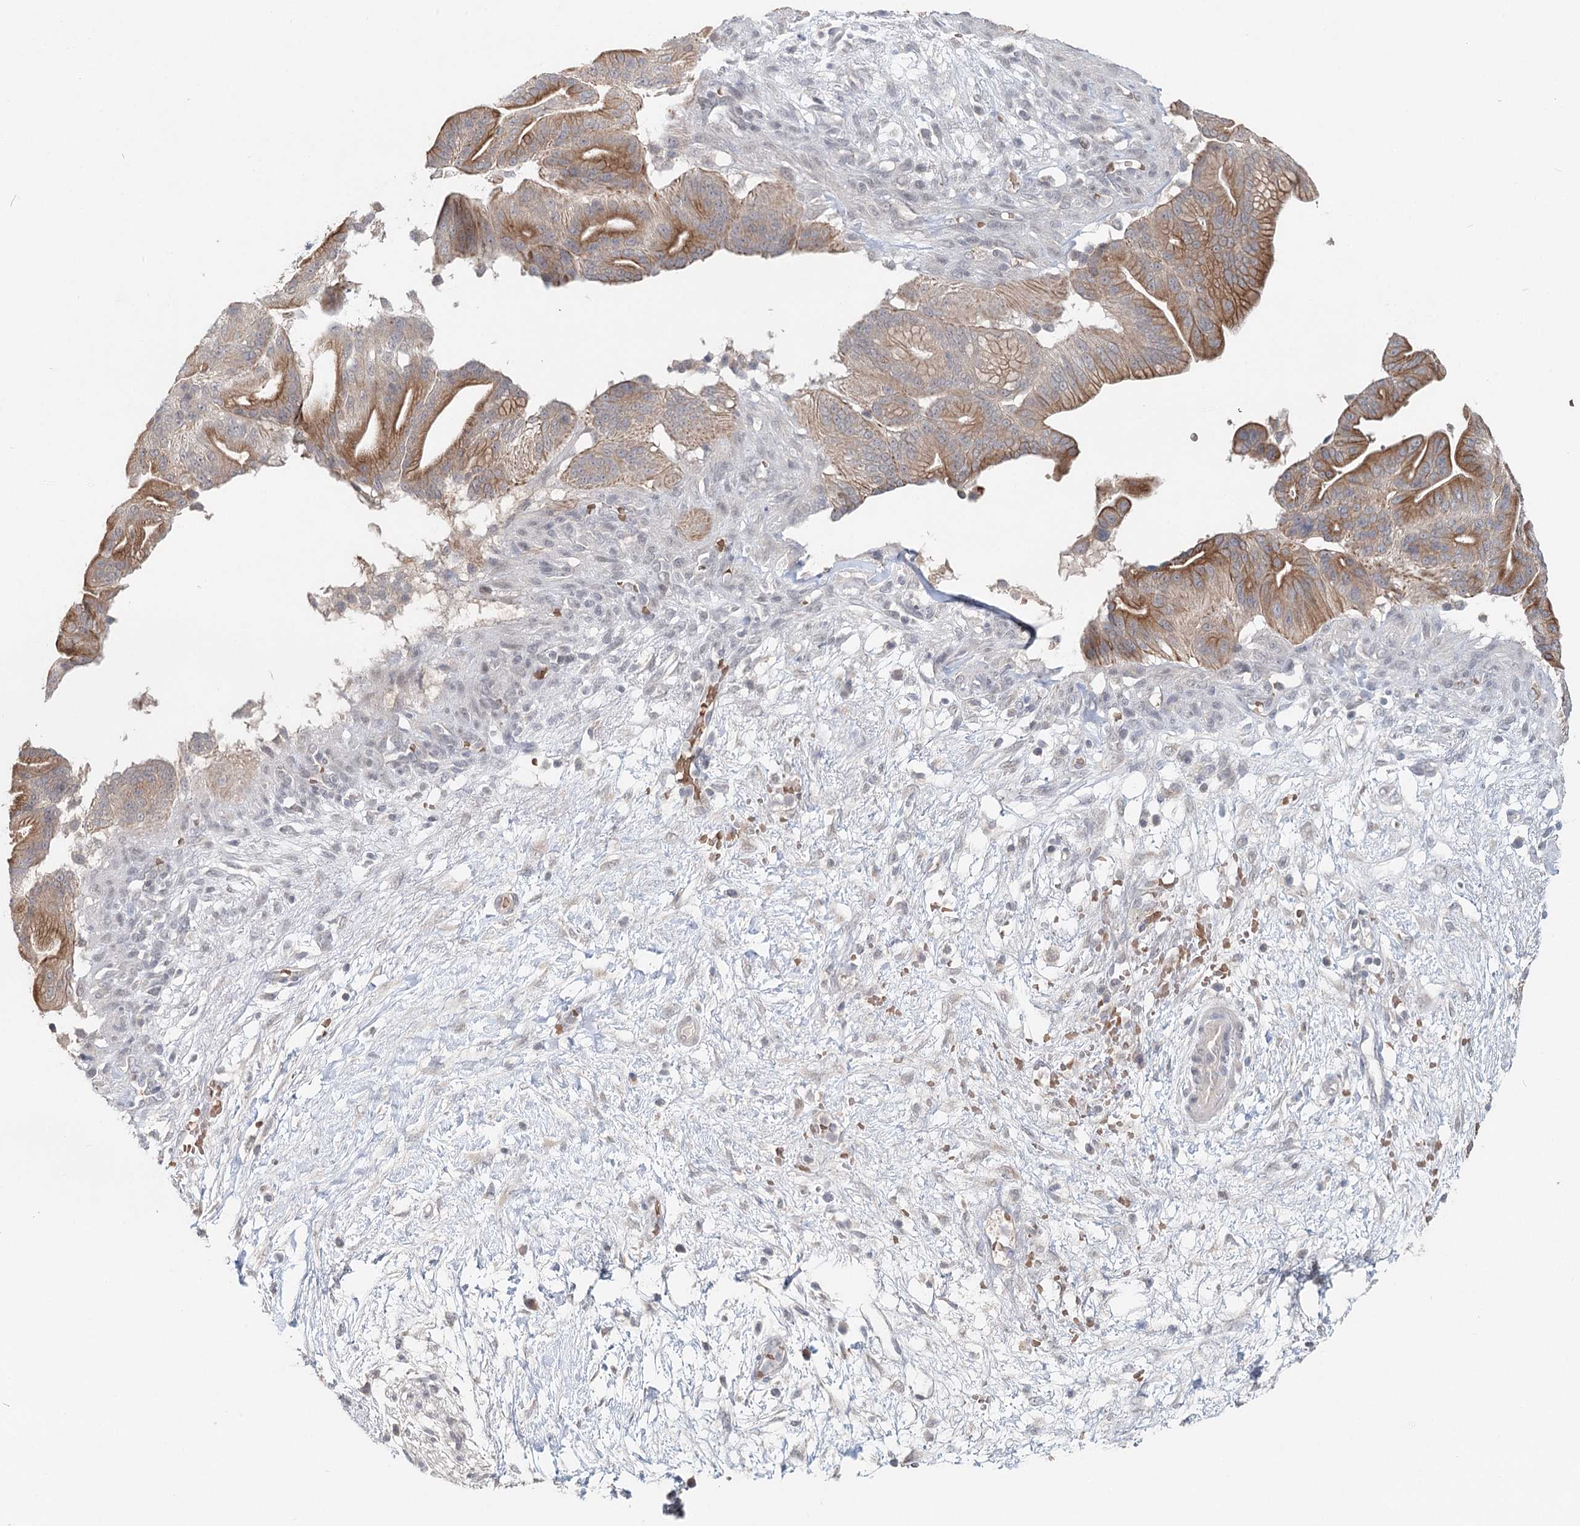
{"staining": {"intensity": "moderate", "quantity": ">75%", "location": "cytoplasmic/membranous"}, "tissue": "pancreatic cancer", "cell_type": "Tumor cells", "image_type": "cancer", "snomed": [{"axis": "morphology", "description": "Adenocarcinoma, NOS"}, {"axis": "topography", "description": "Pancreas"}], "caption": "Protein staining of pancreatic adenocarcinoma tissue reveals moderate cytoplasmic/membranous staining in approximately >75% of tumor cells.", "gene": "FBXO7", "patient": {"sex": "male", "age": 68}}